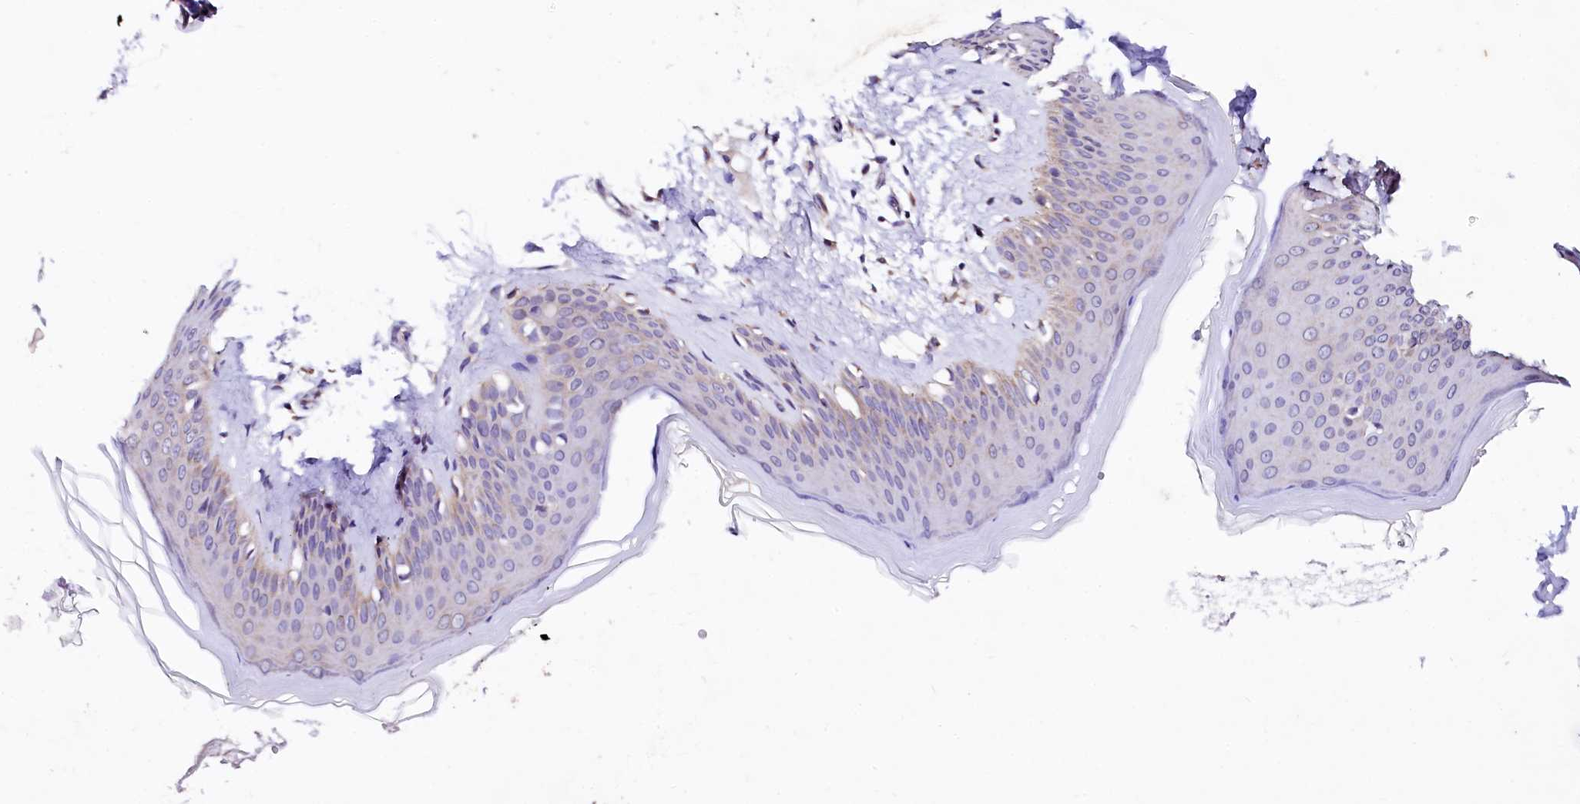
{"staining": {"intensity": "weak", "quantity": "25%-75%", "location": "cytoplasmic/membranous"}, "tissue": "skin", "cell_type": "Fibroblasts", "image_type": "normal", "snomed": [{"axis": "morphology", "description": "Normal tissue, NOS"}, {"axis": "topography", "description": "Skin"}], "caption": "DAB immunohistochemical staining of normal skin displays weak cytoplasmic/membranous protein expression in about 25%-75% of fibroblasts. (Stains: DAB (3,3'-diaminobenzidine) in brown, nuclei in blue, Microscopy: brightfield microscopy at high magnification).", "gene": "GPR176", "patient": {"sex": "female", "age": 27}}